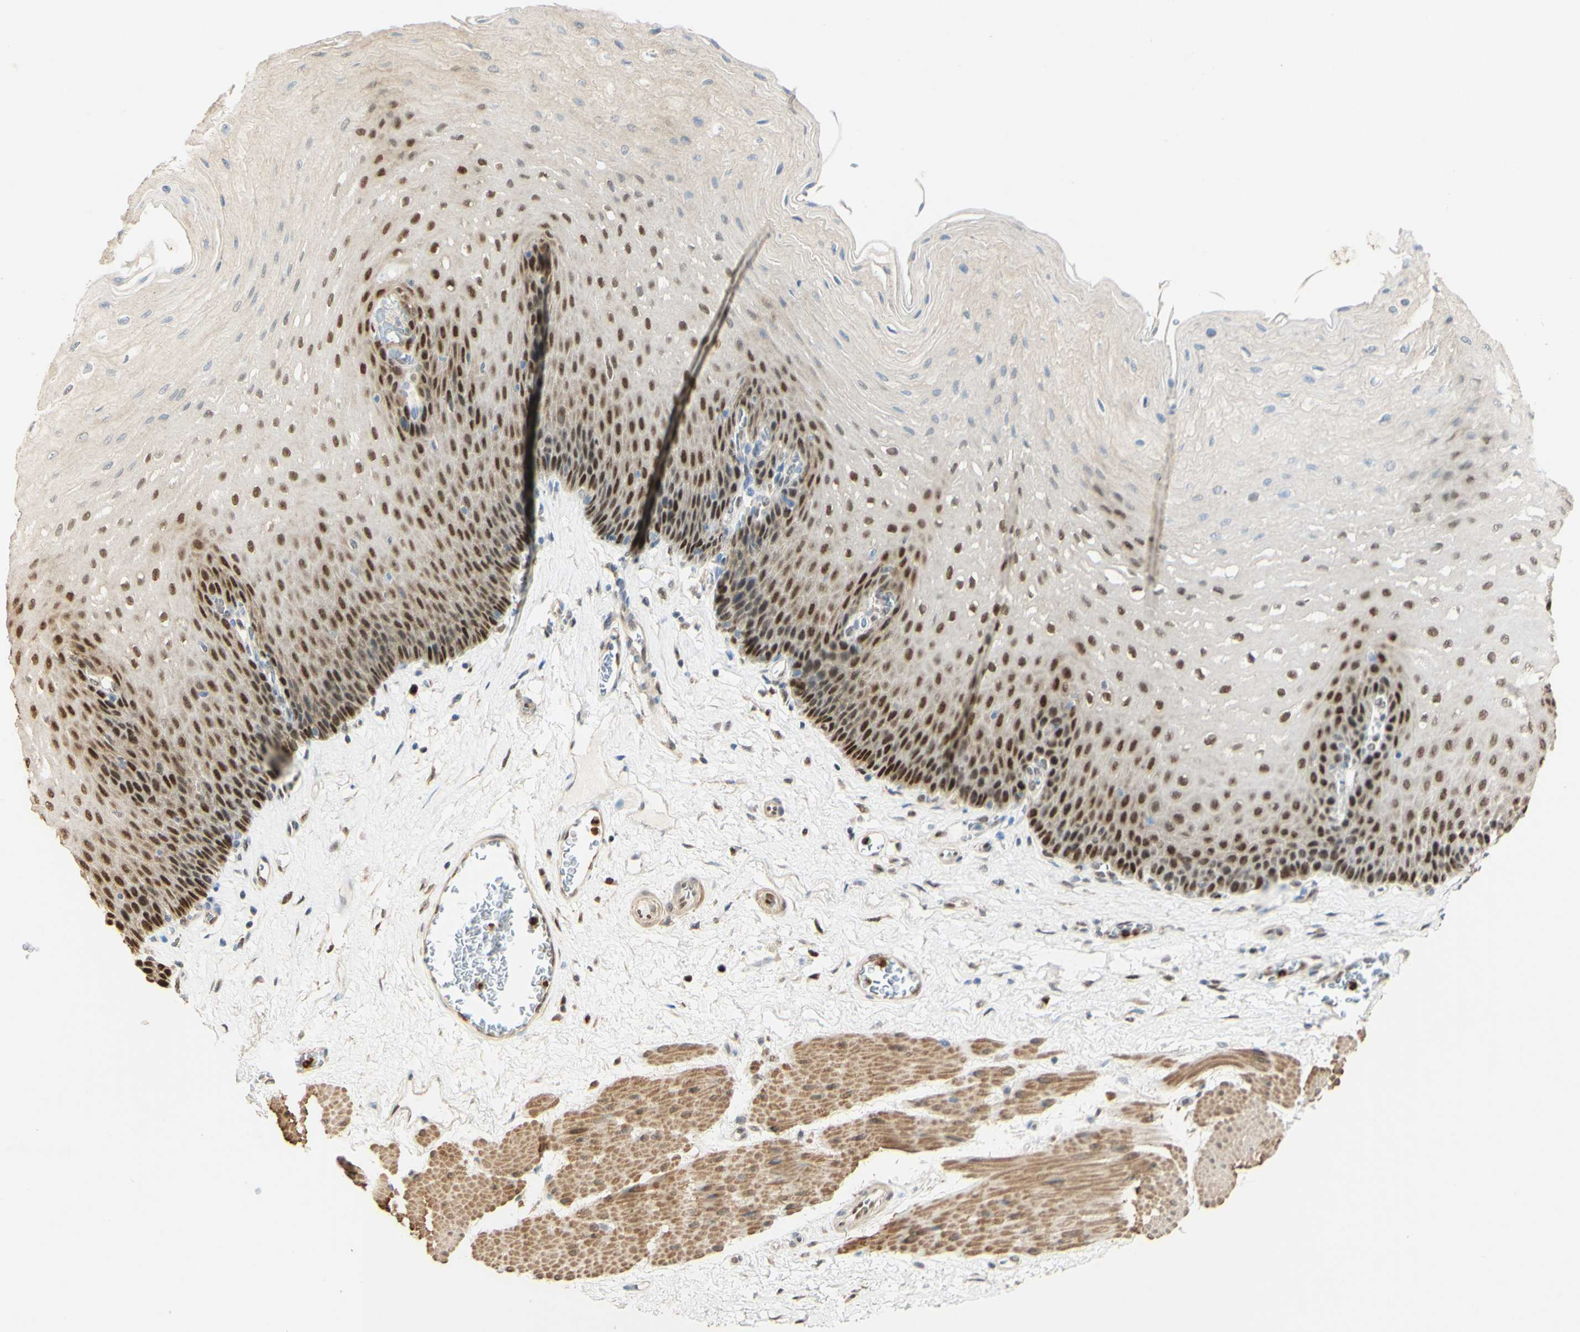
{"staining": {"intensity": "strong", "quantity": ">75%", "location": "cytoplasmic/membranous,nuclear"}, "tissue": "esophagus", "cell_type": "Squamous epithelial cells", "image_type": "normal", "snomed": [{"axis": "morphology", "description": "Normal tissue, NOS"}, {"axis": "topography", "description": "Esophagus"}], "caption": "A high amount of strong cytoplasmic/membranous,nuclear expression is seen in approximately >75% of squamous epithelial cells in unremarkable esophagus.", "gene": "MAP3K4", "patient": {"sex": "female", "age": 72}}